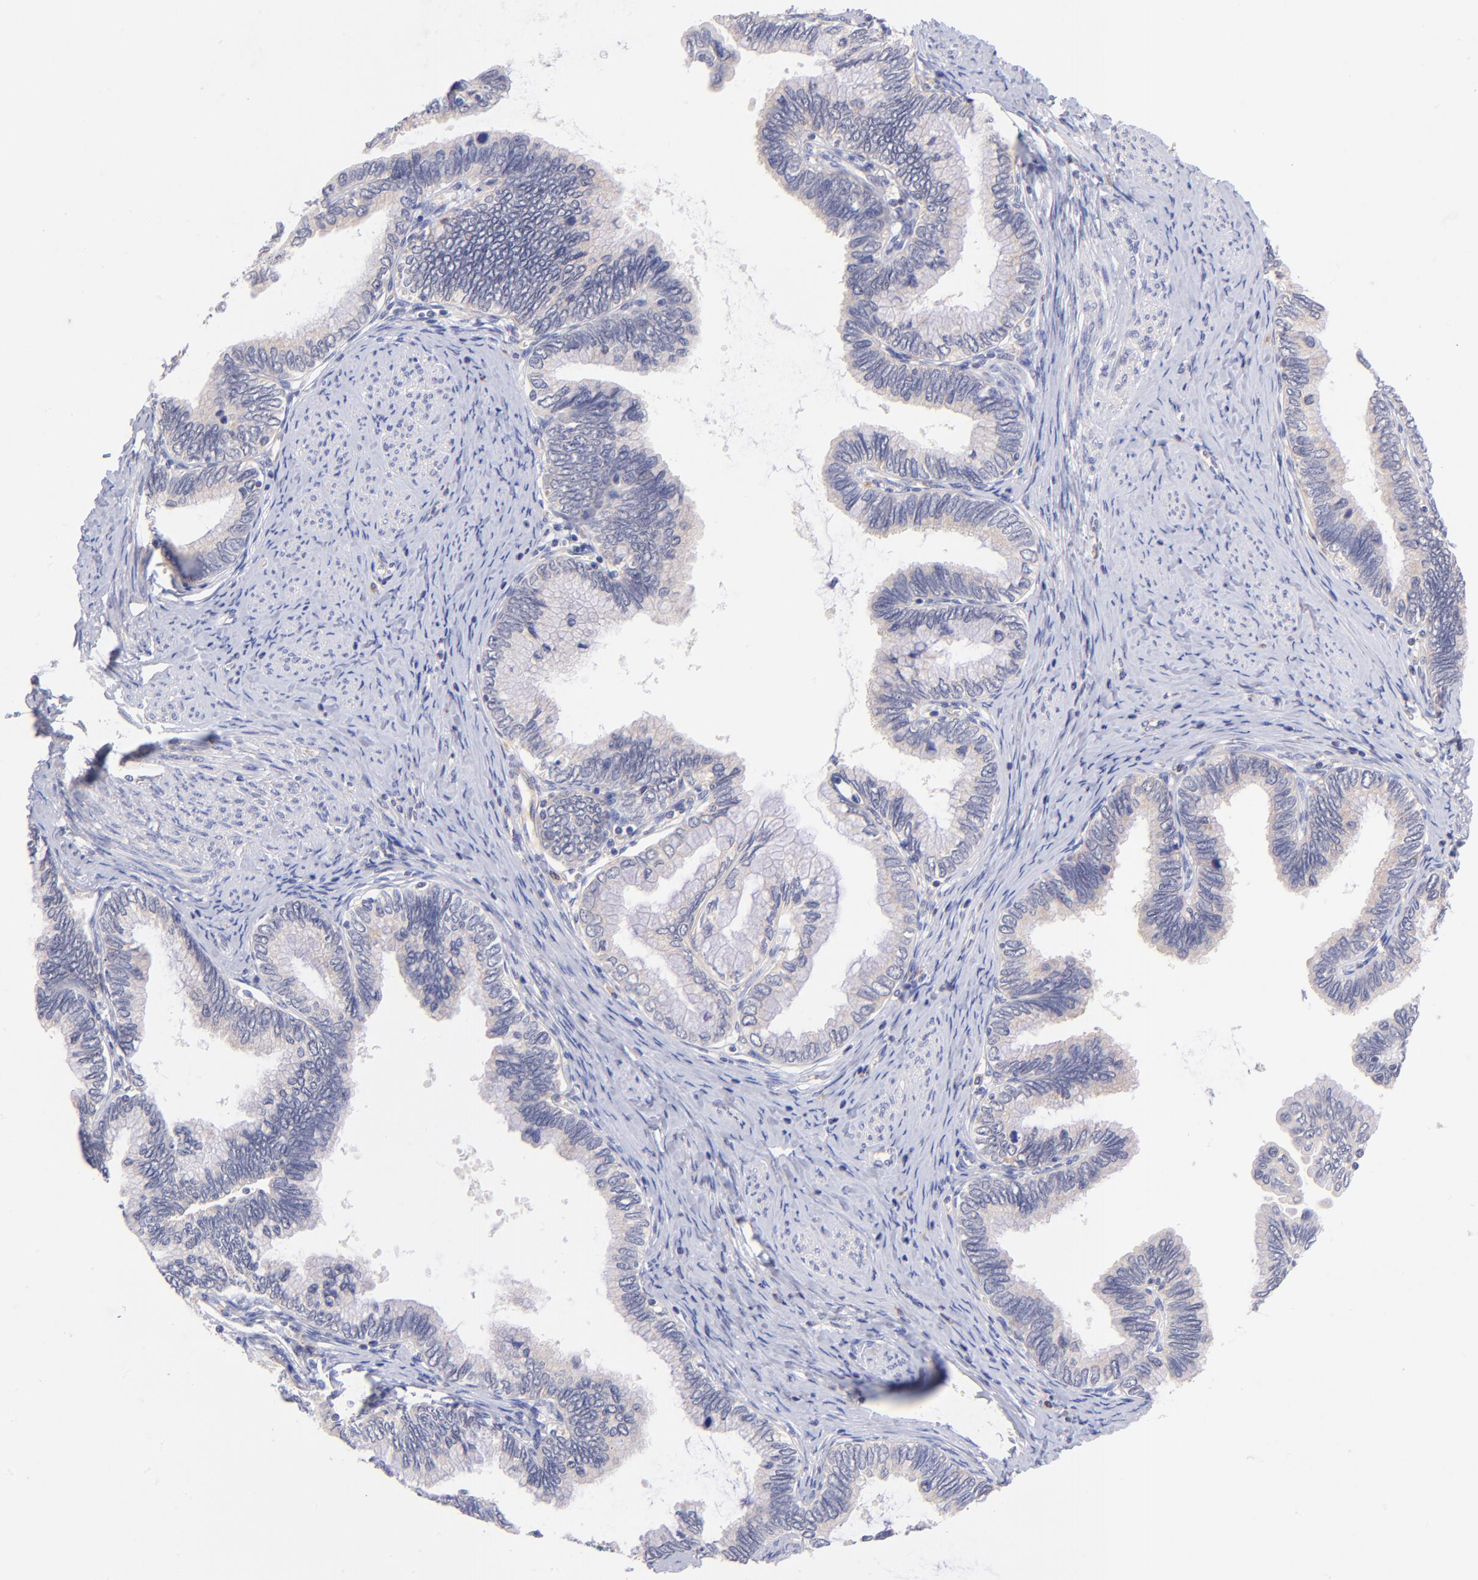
{"staining": {"intensity": "negative", "quantity": "none", "location": "none"}, "tissue": "cervical cancer", "cell_type": "Tumor cells", "image_type": "cancer", "snomed": [{"axis": "morphology", "description": "Adenocarcinoma, NOS"}, {"axis": "topography", "description": "Cervix"}], "caption": "Immunohistochemistry photomicrograph of human cervical cancer stained for a protein (brown), which exhibits no positivity in tumor cells. (Stains: DAB (3,3'-diaminobenzidine) IHC with hematoxylin counter stain, Microscopy: brightfield microscopy at high magnification).", "gene": "RPL11", "patient": {"sex": "female", "age": 49}}